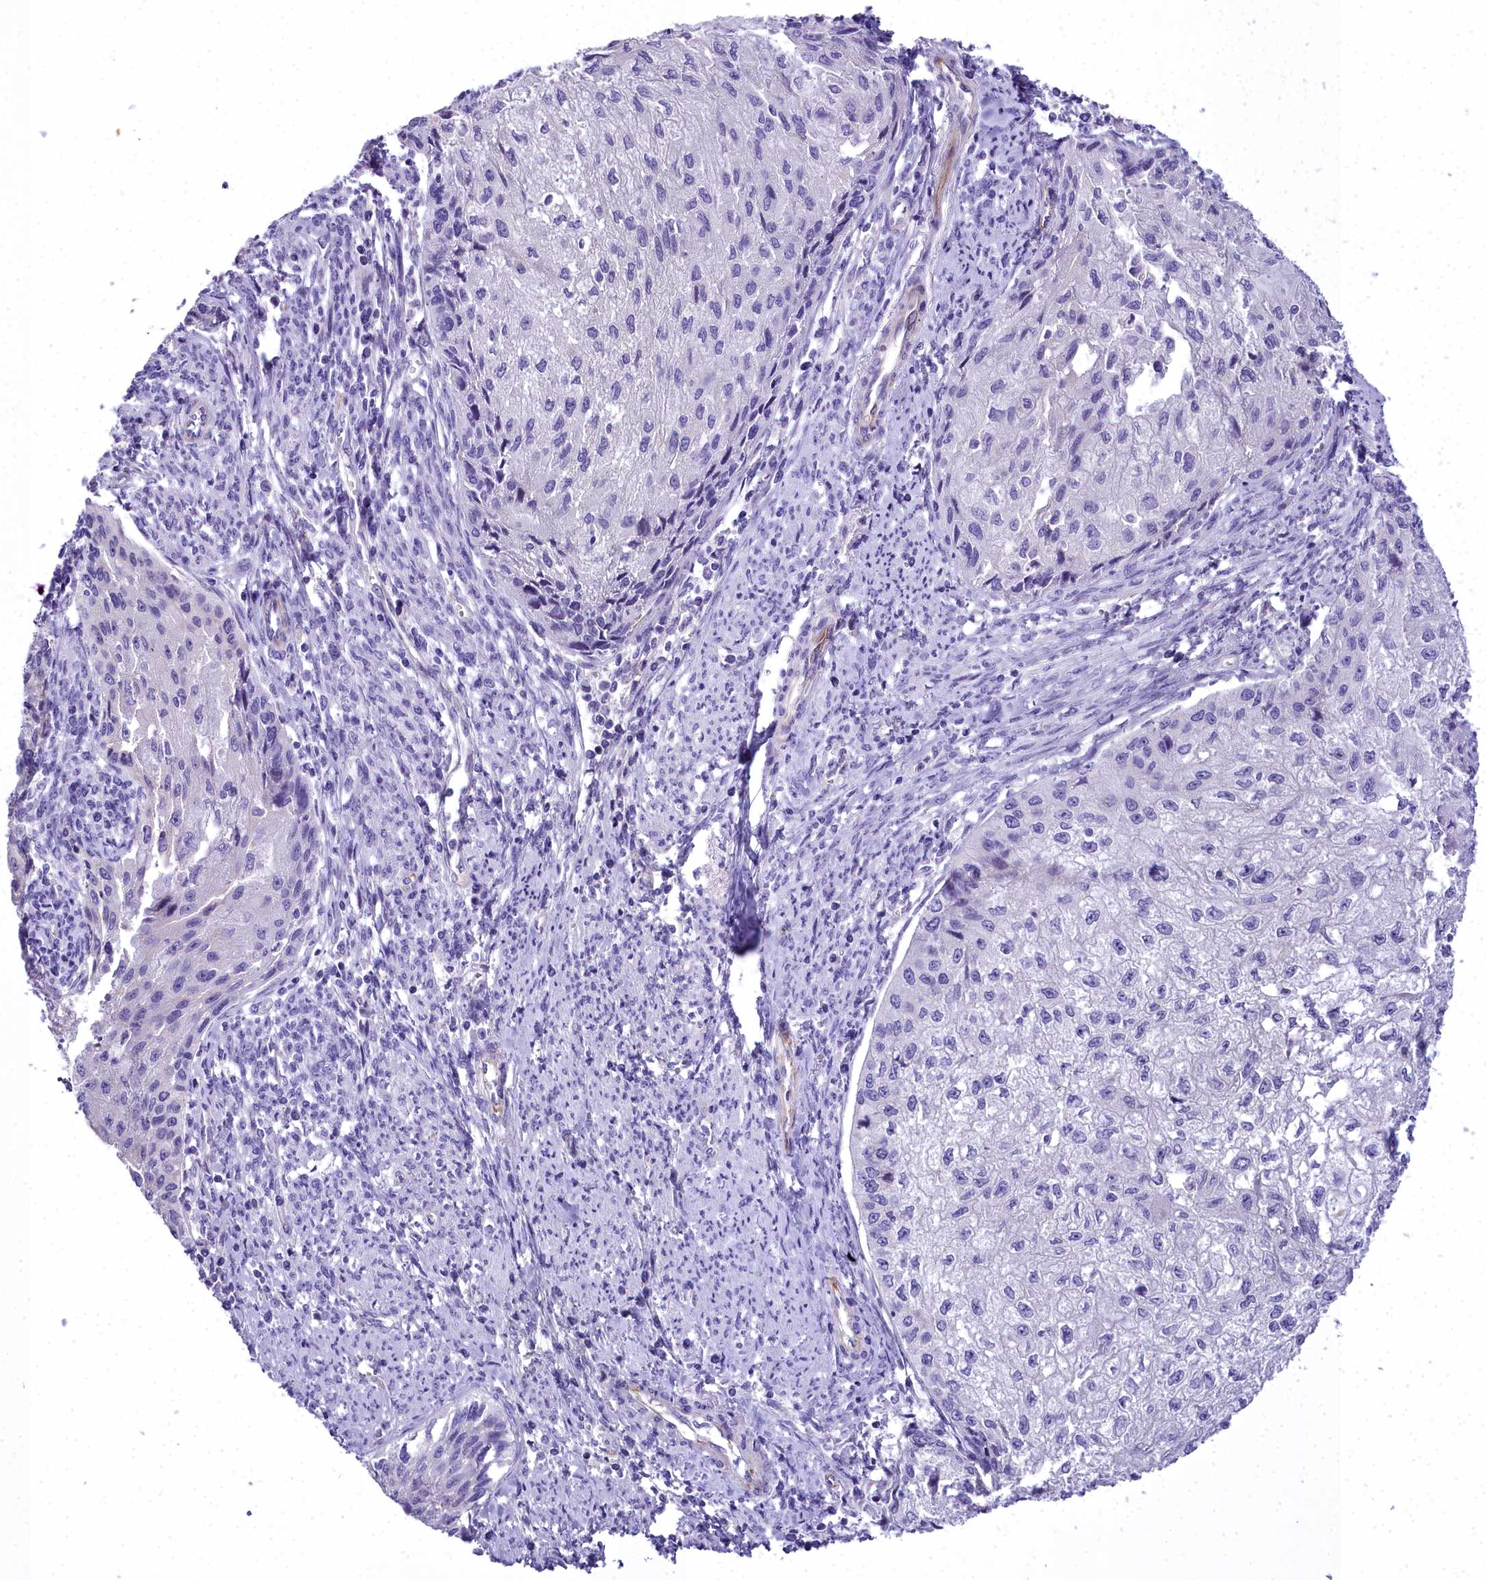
{"staining": {"intensity": "negative", "quantity": "none", "location": "none"}, "tissue": "cervical cancer", "cell_type": "Tumor cells", "image_type": "cancer", "snomed": [{"axis": "morphology", "description": "Squamous cell carcinoma, NOS"}, {"axis": "topography", "description": "Cervix"}], "caption": "Protein analysis of cervical cancer (squamous cell carcinoma) shows no significant expression in tumor cells.", "gene": "TIMM22", "patient": {"sex": "female", "age": 67}}